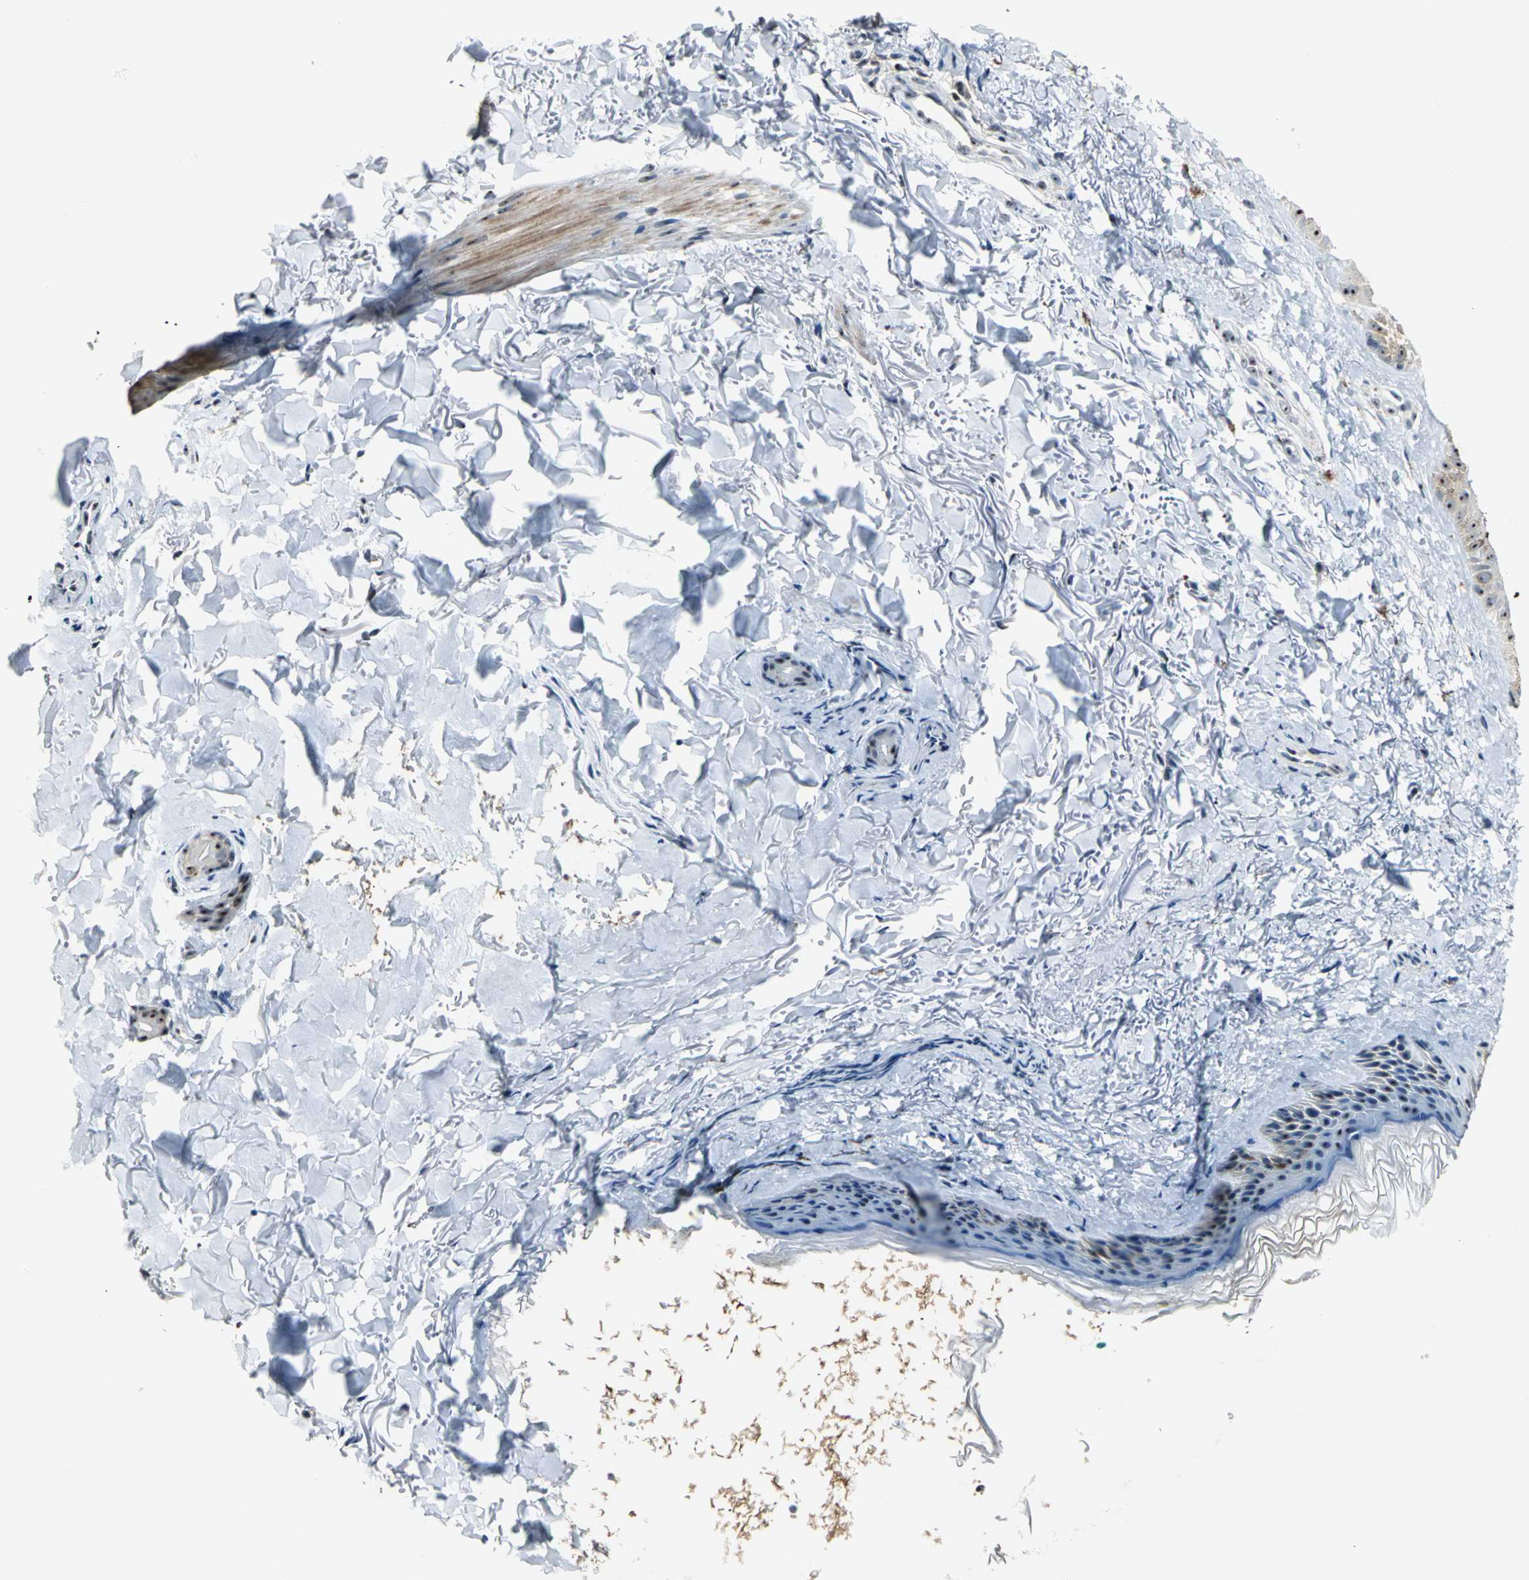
{"staining": {"intensity": "moderate", "quantity": ">75%", "location": "nuclear"}, "tissue": "skin", "cell_type": "Fibroblasts", "image_type": "normal", "snomed": [{"axis": "morphology", "description": "Normal tissue, NOS"}, {"axis": "topography", "description": "Skin"}], "caption": "The micrograph reveals staining of unremarkable skin, revealing moderate nuclear protein positivity (brown color) within fibroblasts.", "gene": "MYBBP1A", "patient": {"sex": "male", "age": 71}}